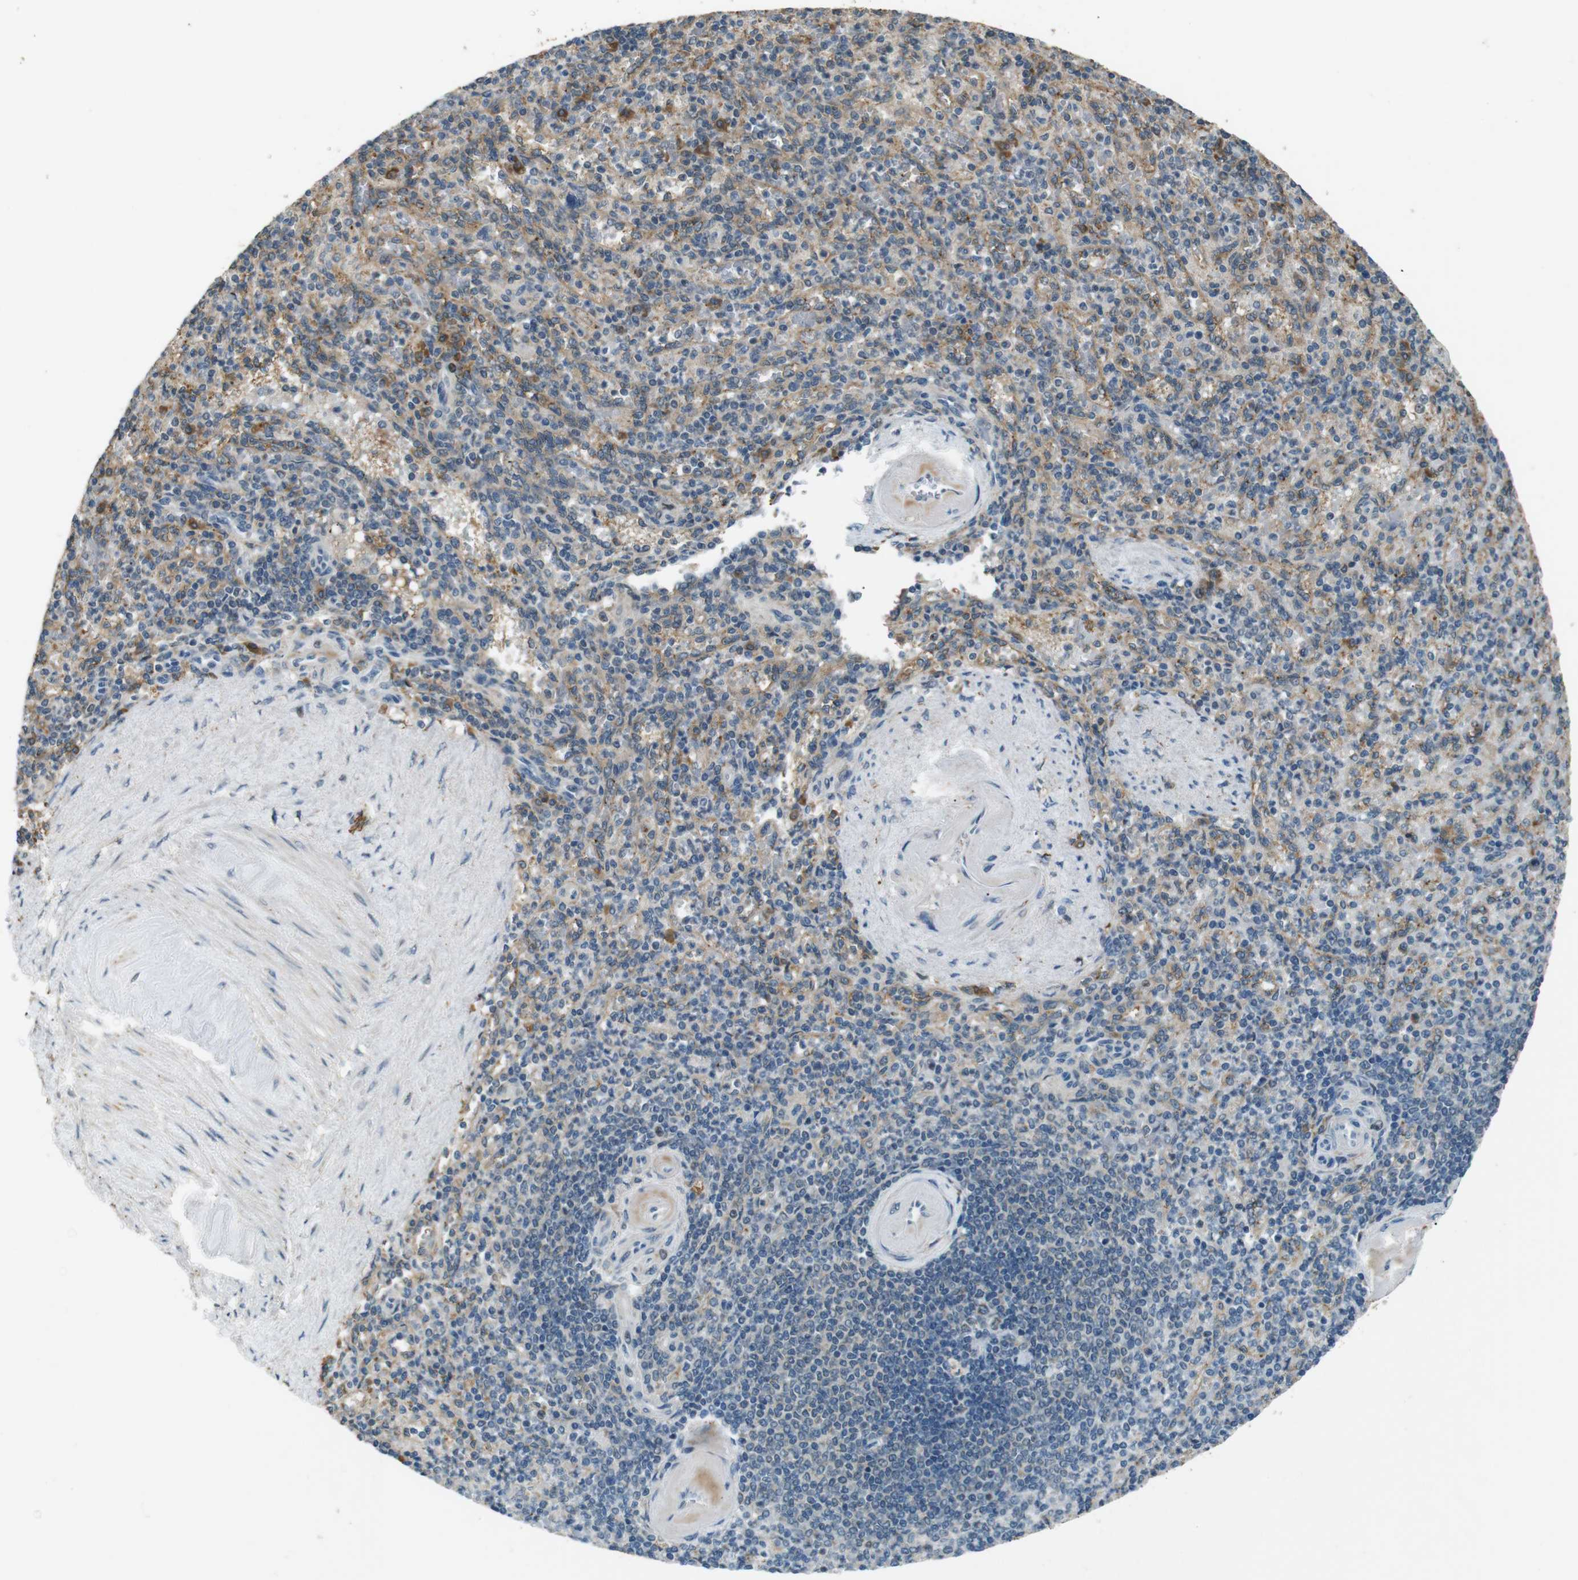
{"staining": {"intensity": "weak", "quantity": "25%-75%", "location": "cytoplasmic/membranous"}, "tissue": "spleen", "cell_type": "Cells in red pulp", "image_type": "normal", "snomed": [{"axis": "morphology", "description": "Normal tissue, NOS"}, {"axis": "topography", "description": "Spleen"}], "caption": "A brown stain labels weak cytoplasmic/membranous expression of a protein in cells in red pulp of unremarkable spleen.", "gene": "MAGI2", "patient": {"sex": "female", "age": 74}}